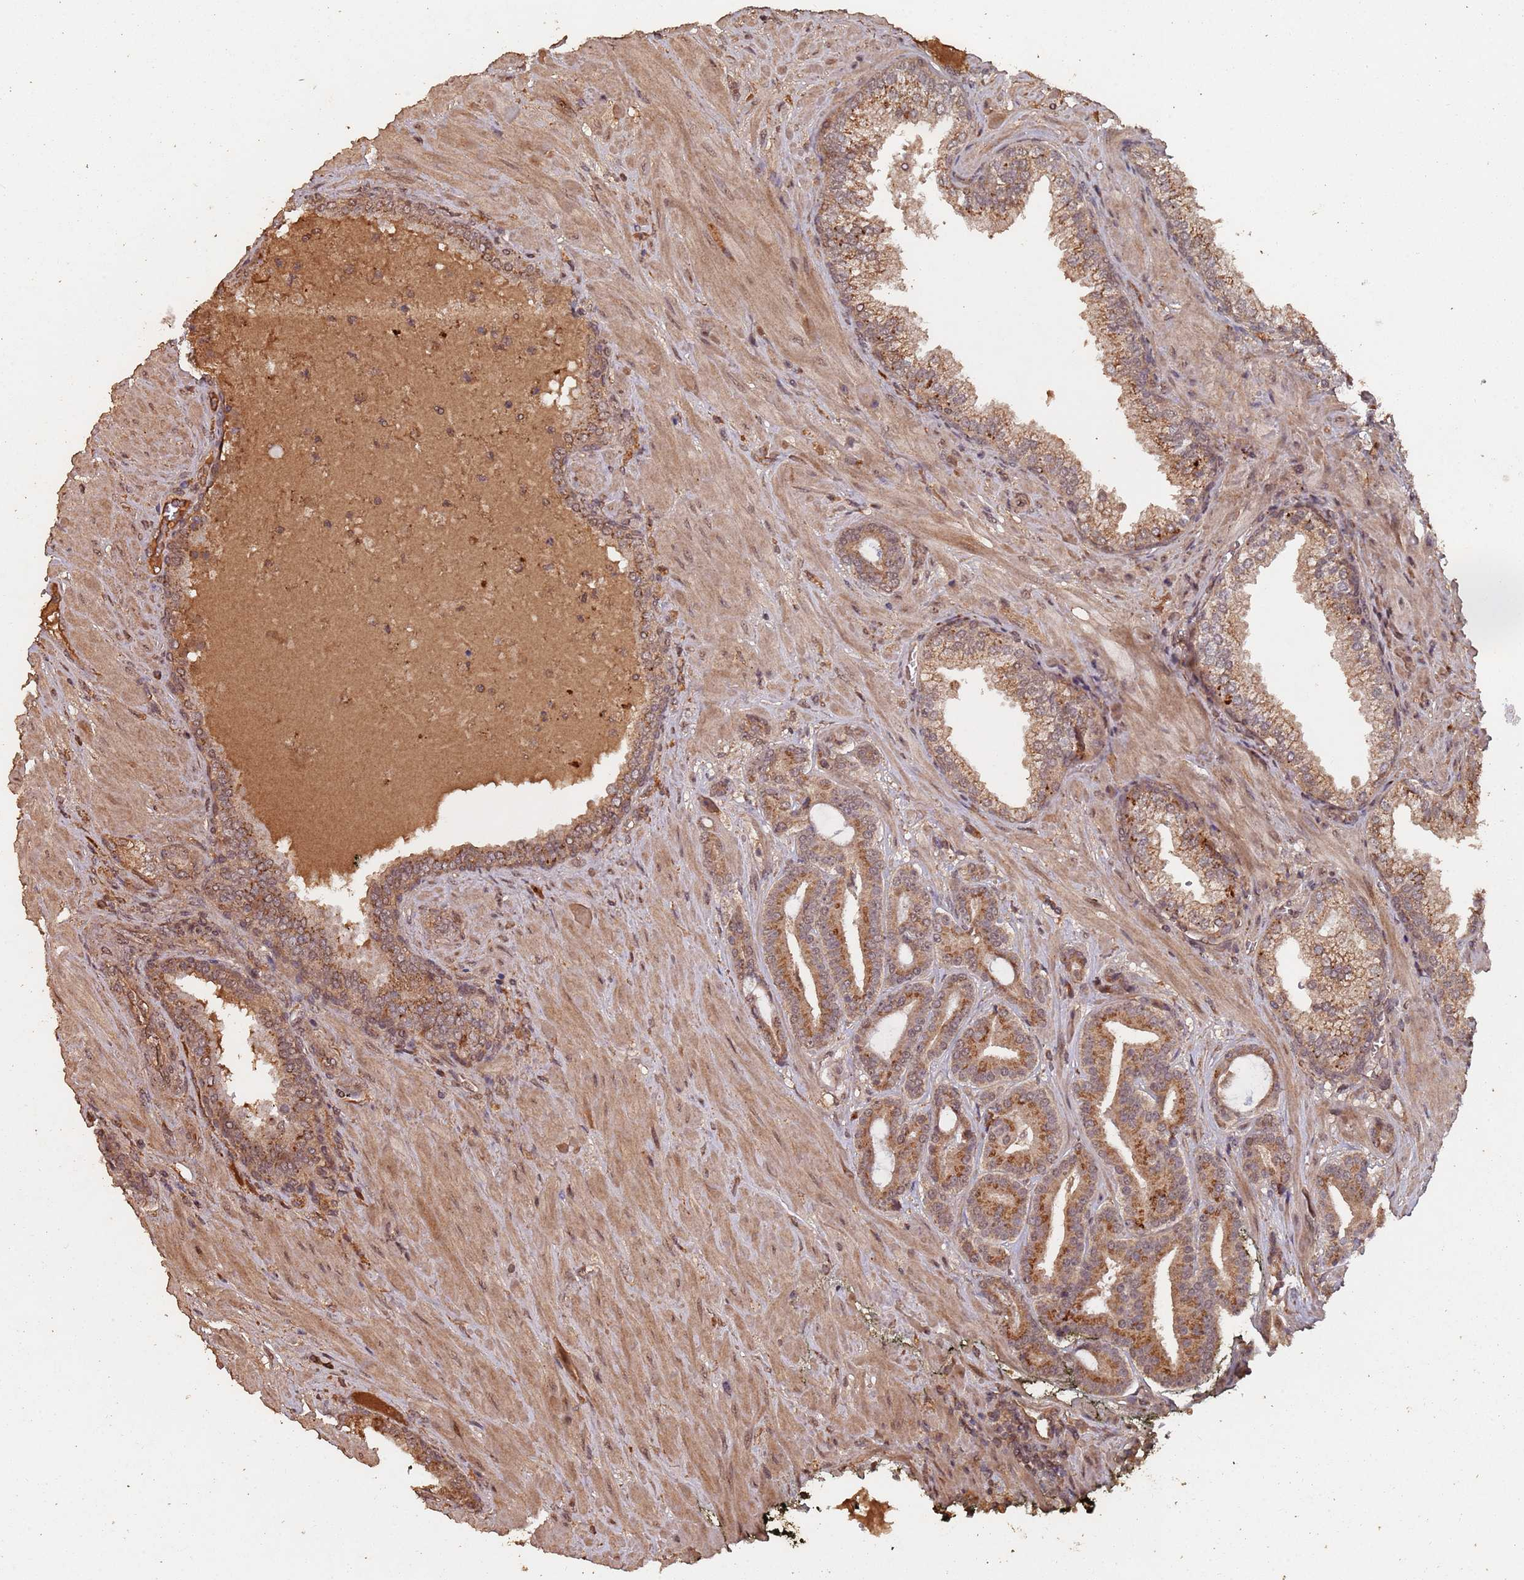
{"staining": {"intensity": "moderate", "quantity": ">75%", "location": "cytoplasmic/membranous"}, "tissue": "prostate cancer", "cell_type": "Tumor cells", "image_type": "cancer", "snomed": [{"axis": "morphology", "description": "Adenocarcinoma, High grade"}, {"axis": "topography", "description": "Prostate"}], "caption": "A brown stain labels moderate cytoplasmic/membranous positivity of a protein in human prostate cancer tumor cells.", "gene": "FRAT1", "patient": {"sex": "male", "age": 55}}